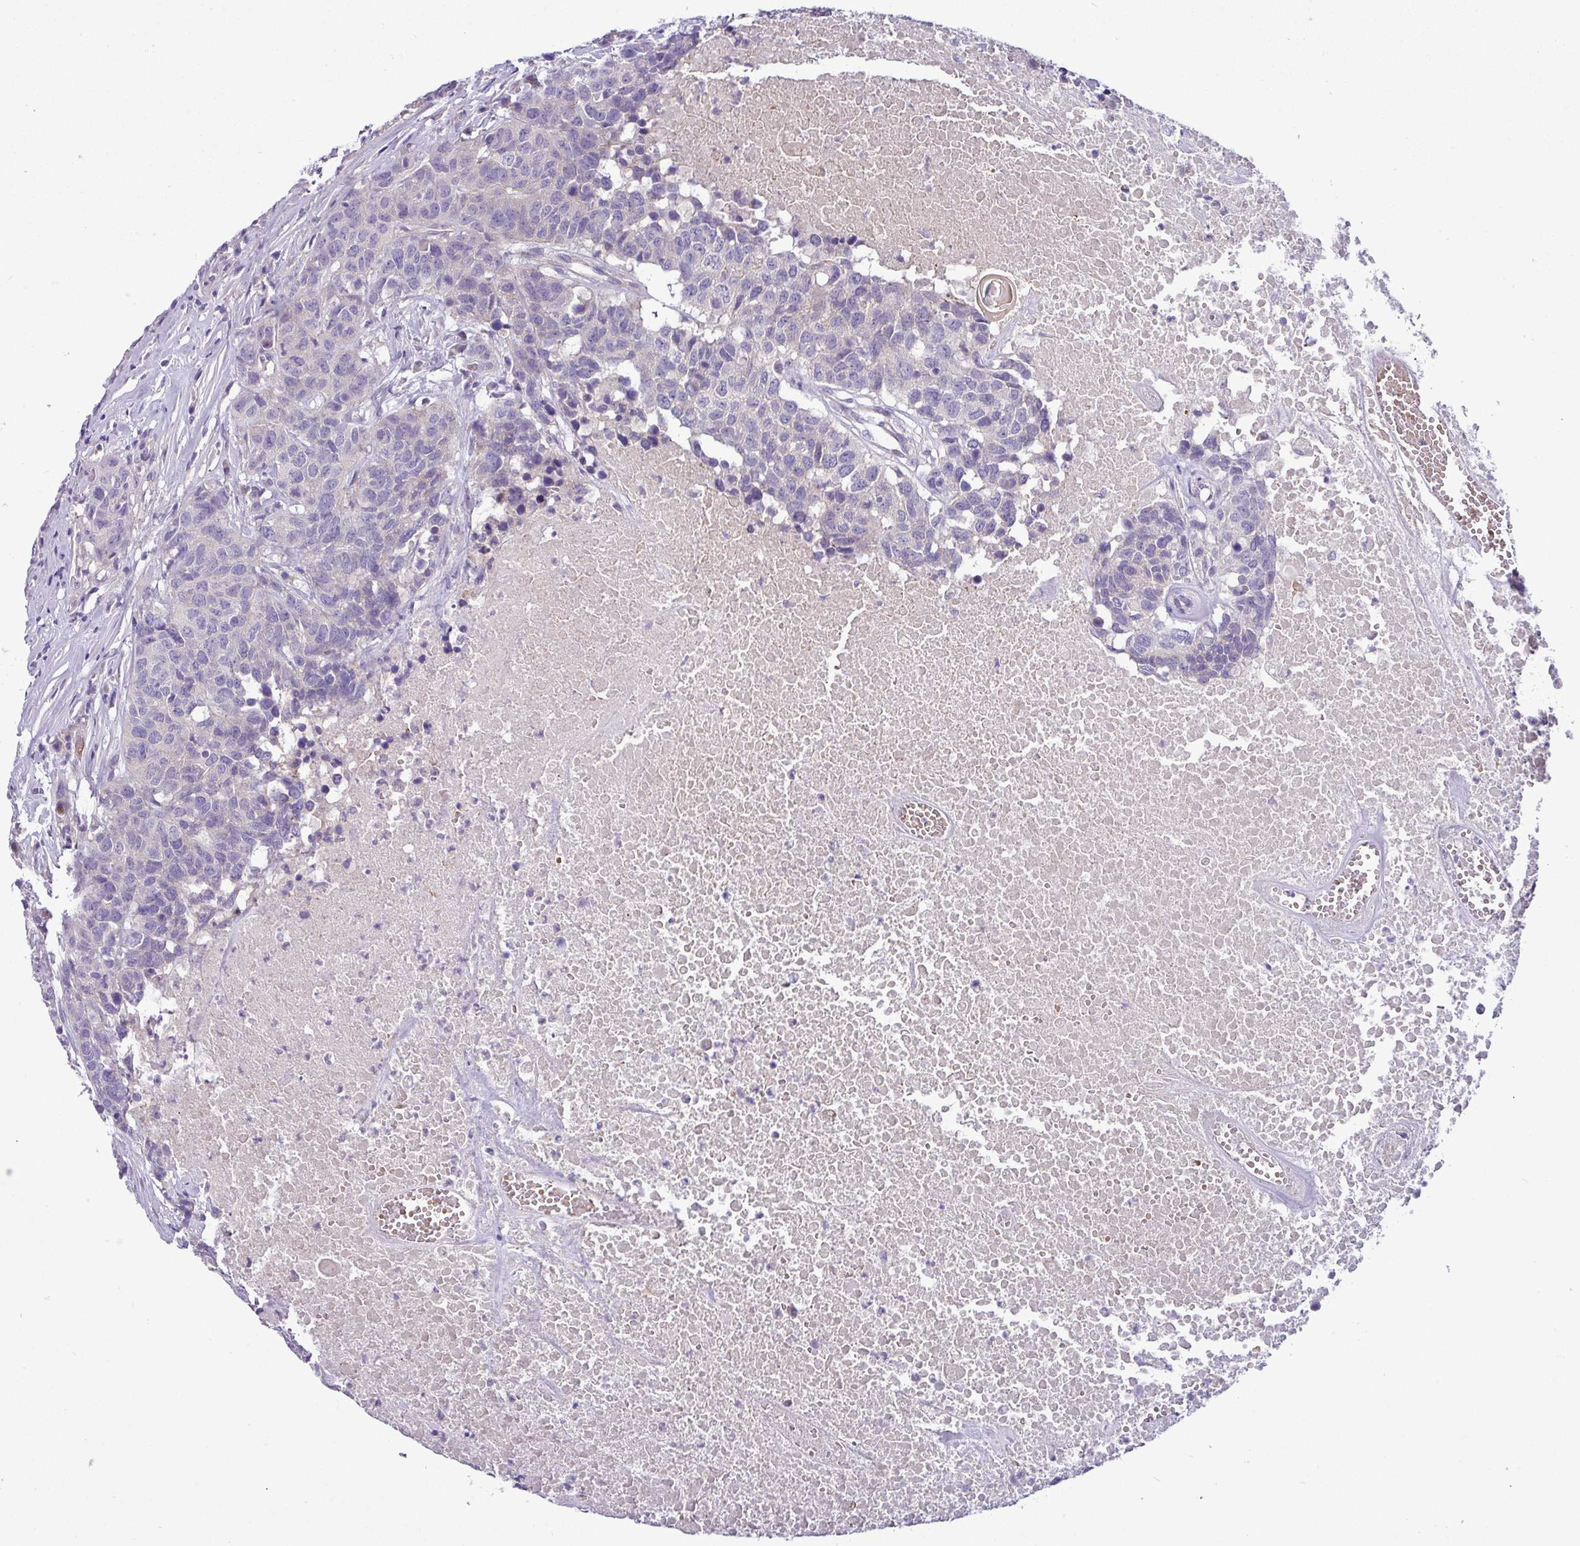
{"staining": {"intensity": "negative", "quantity": "none", "location": "none"}, "tissue": "head and neck cancer", "cell_type": "Tumor cells", "image_type": "cancer", "snomed": [{"axis": "morphology", "description": "Squamous cell carcinoma, NOS"}, {"axis": "topography", "description": "Head-Neck"}], "caption": "An immunohistochemistry image of squamous cell carcinoma (head and neck) is shown. There is no staining in tumor cells of squamous cell carcinoma (head and neck).", "gene": "ACAP3", "patient": {"sex": "male", "age": 66}}